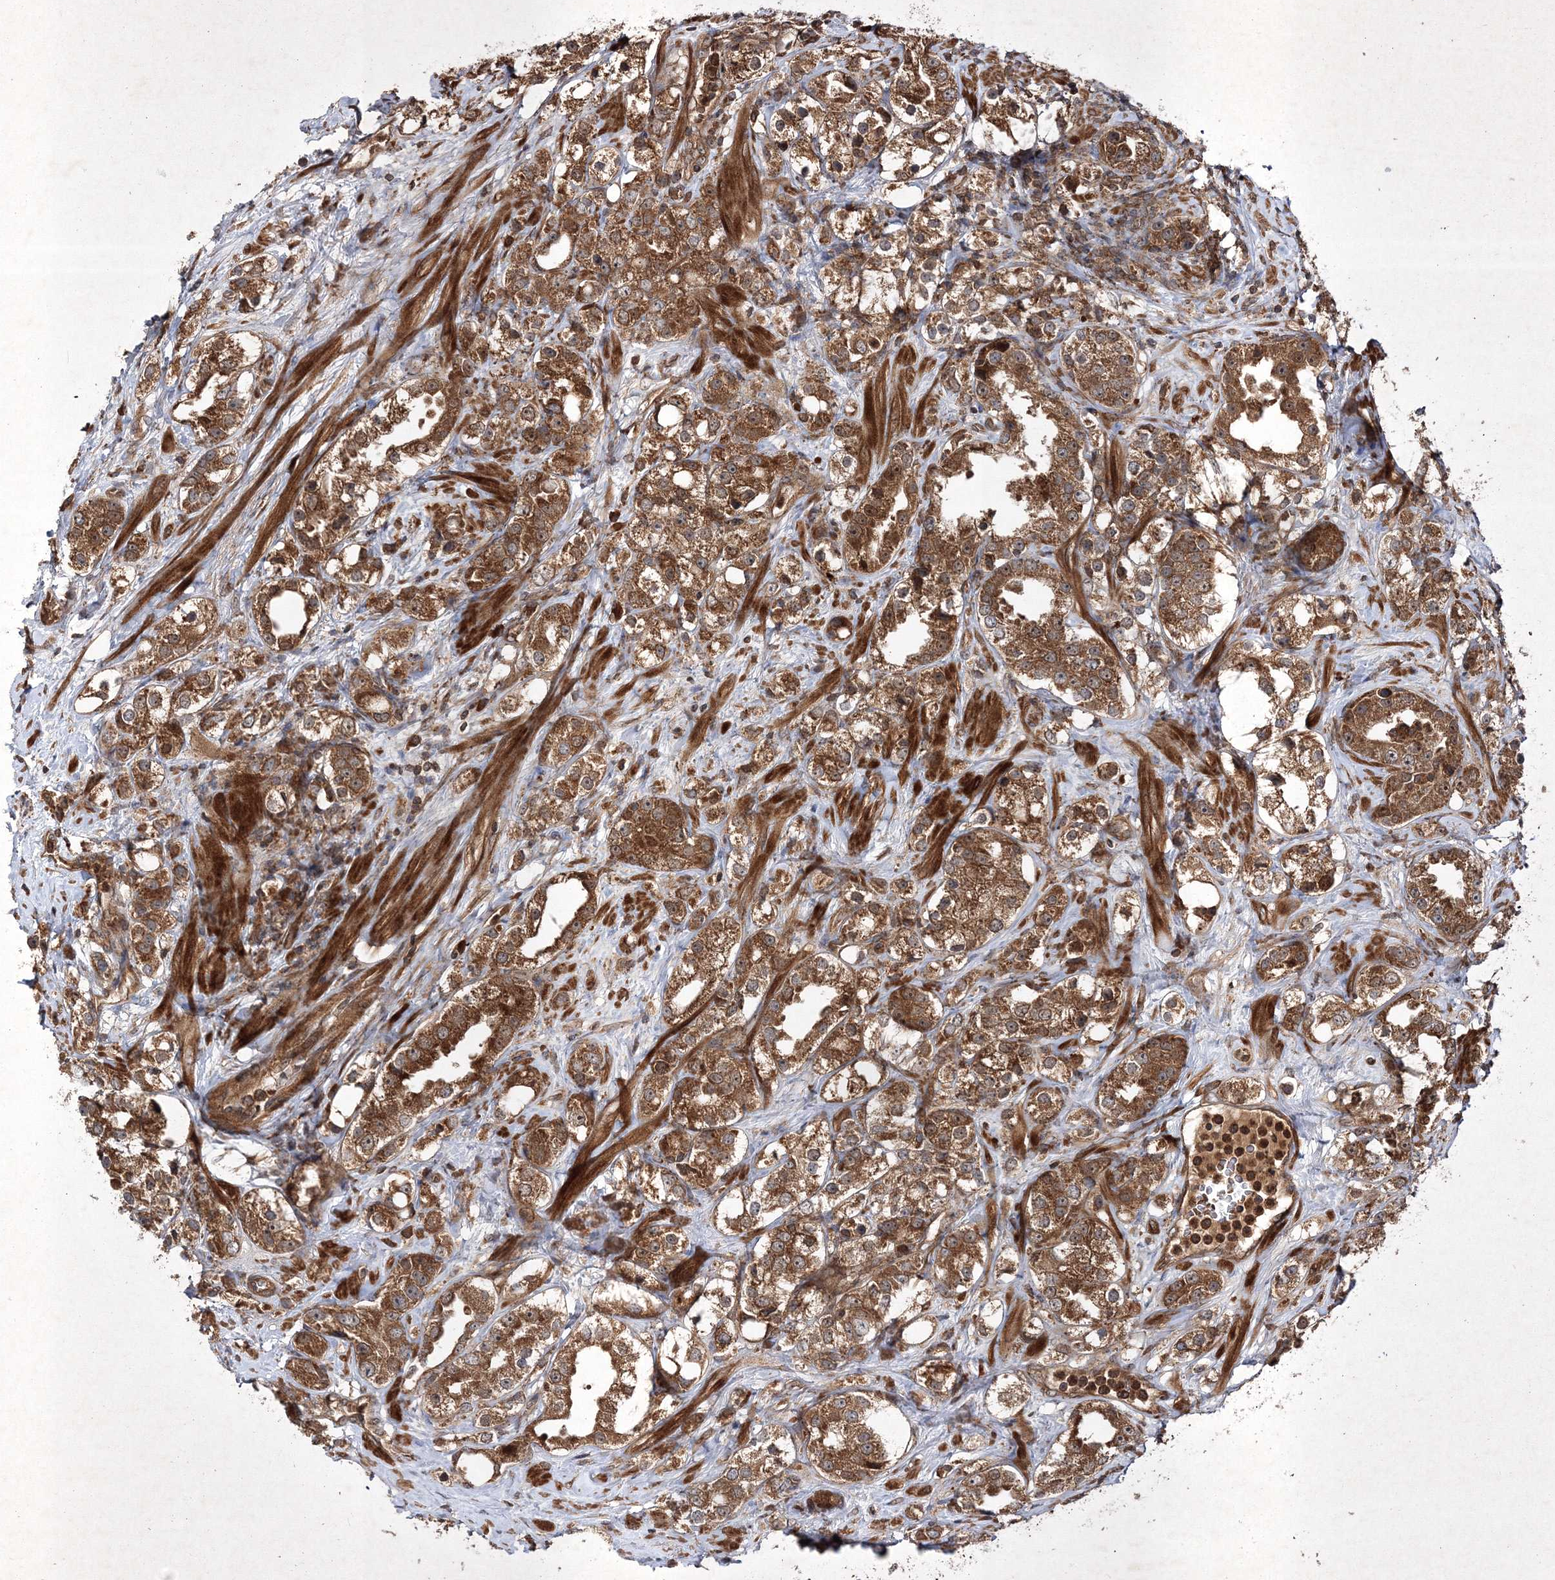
{"staining": {"intensity": "moderate", "quantity": ">75%", "location": "cytoplasmic/membranous"}, "tissue": "prostate cancer", "cell_type": "Tumor cells", "image_type": "cancer", "snomed": [{"axis": "morphology", "description": "Adenocarcinoma, NOS"}, {"axis": "topography", "description": "Prostate"}], "caption": "About >75% of tumor cells in human prostate cancer reveal moderate cytoplasmic/membranous protein staining as visualized by brown immunohistochemical staining.", "gene": "DNAJC13", "patient": {"sex": "male", "age": 79}}